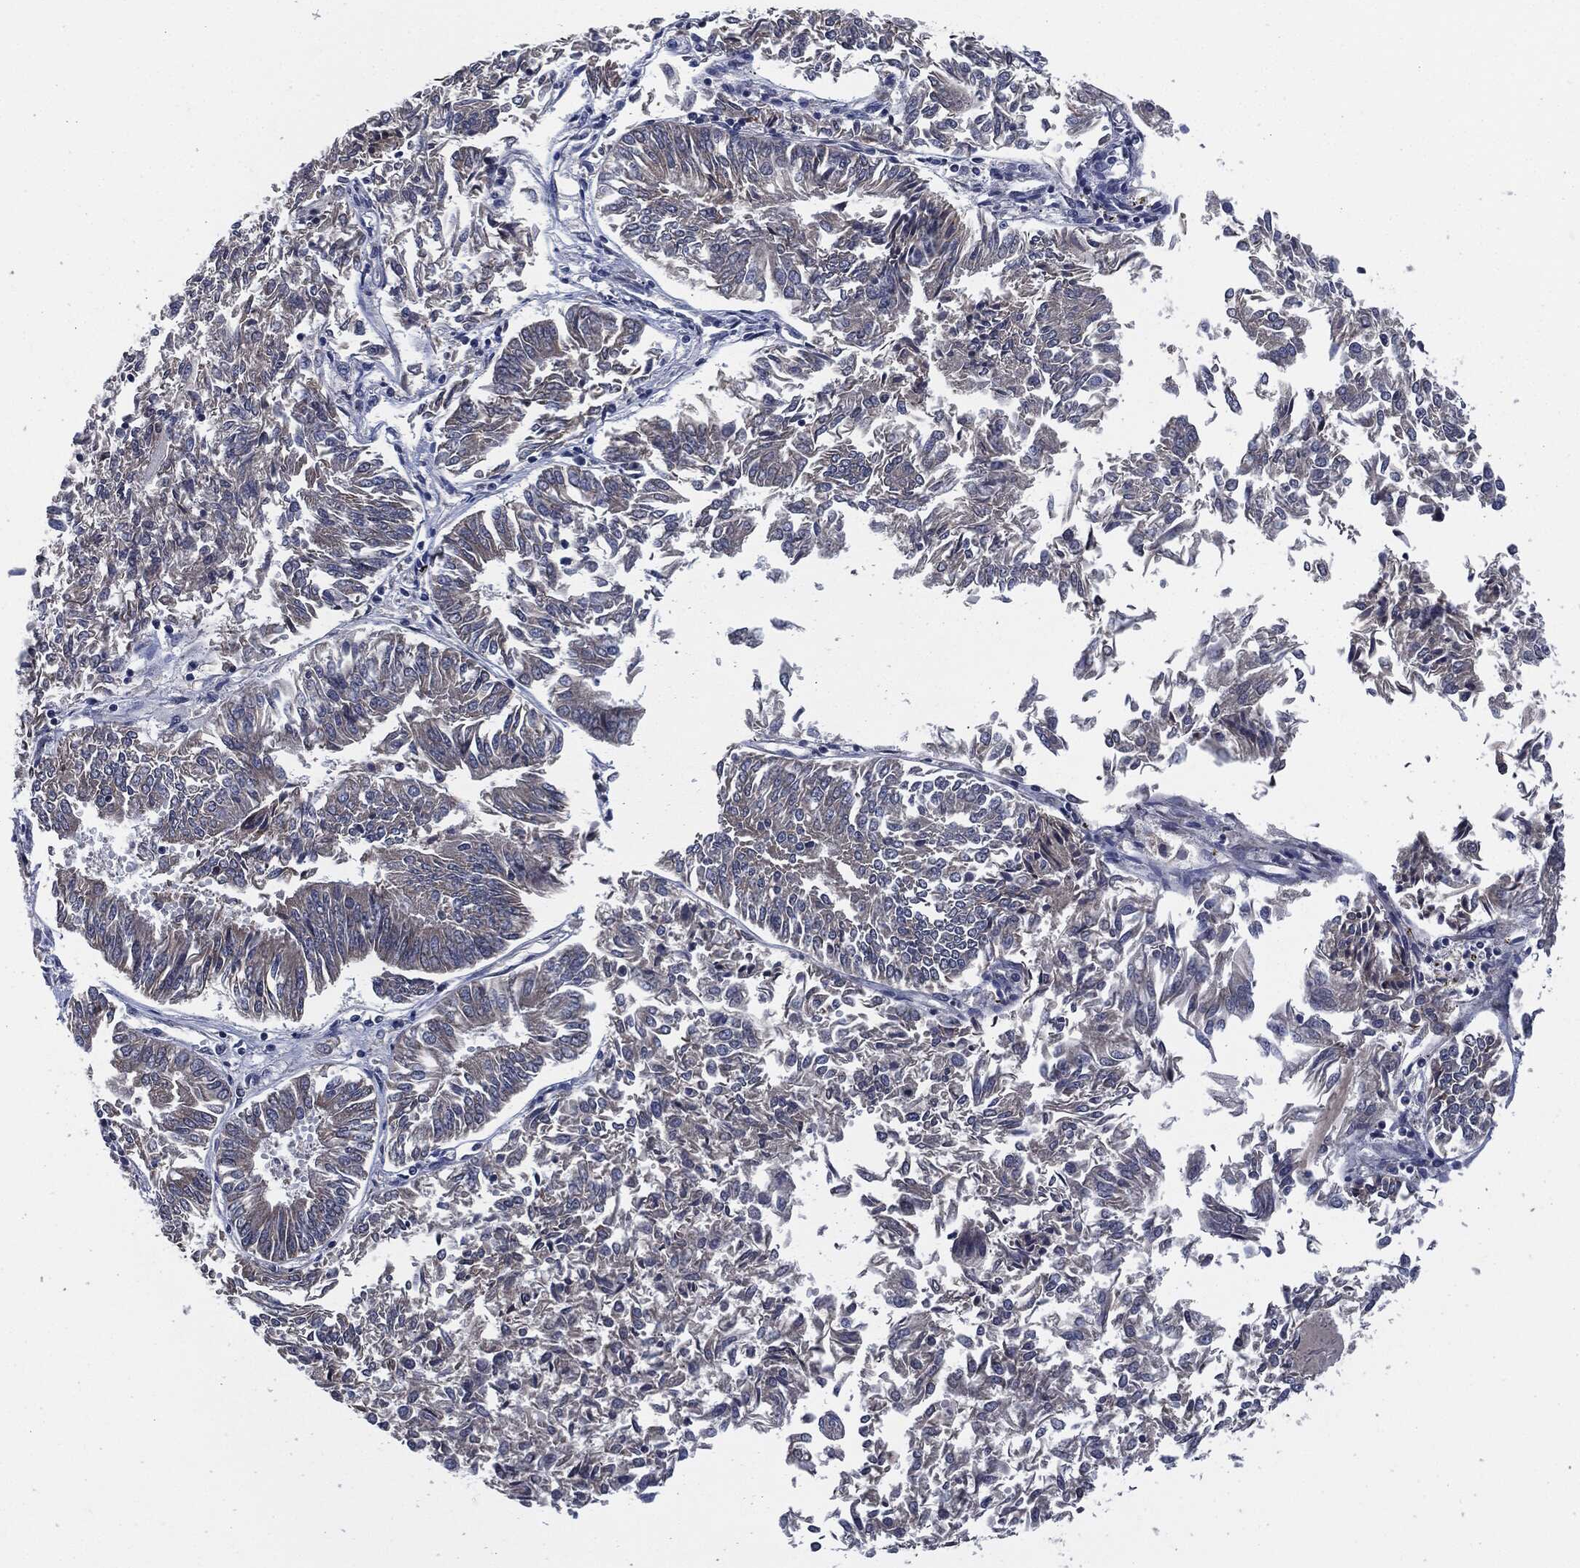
{"staining": {"intensity": "weak", "quantity": "<25%", "location": "cytoplasmic/membranous"}, "tissue": "endometrial cancer", "cell_type": "Tumor cells", "image_type": "cancer", "snomed": [{"axis": "morphology", "description": "Adenocarcinoma, NOS"}, {"axis": "topography", "description": "Endometrium"}], "caption": "Tumor cells show no significant protein expression in endometrial cancer (adenocarcinoma). (DAB (3,3'-diaminobenzidine) immunohistochemistry with hematoxylin counter stain).", "gene": "IL2RG", "patient": {"sex": "female", "age": 58}}